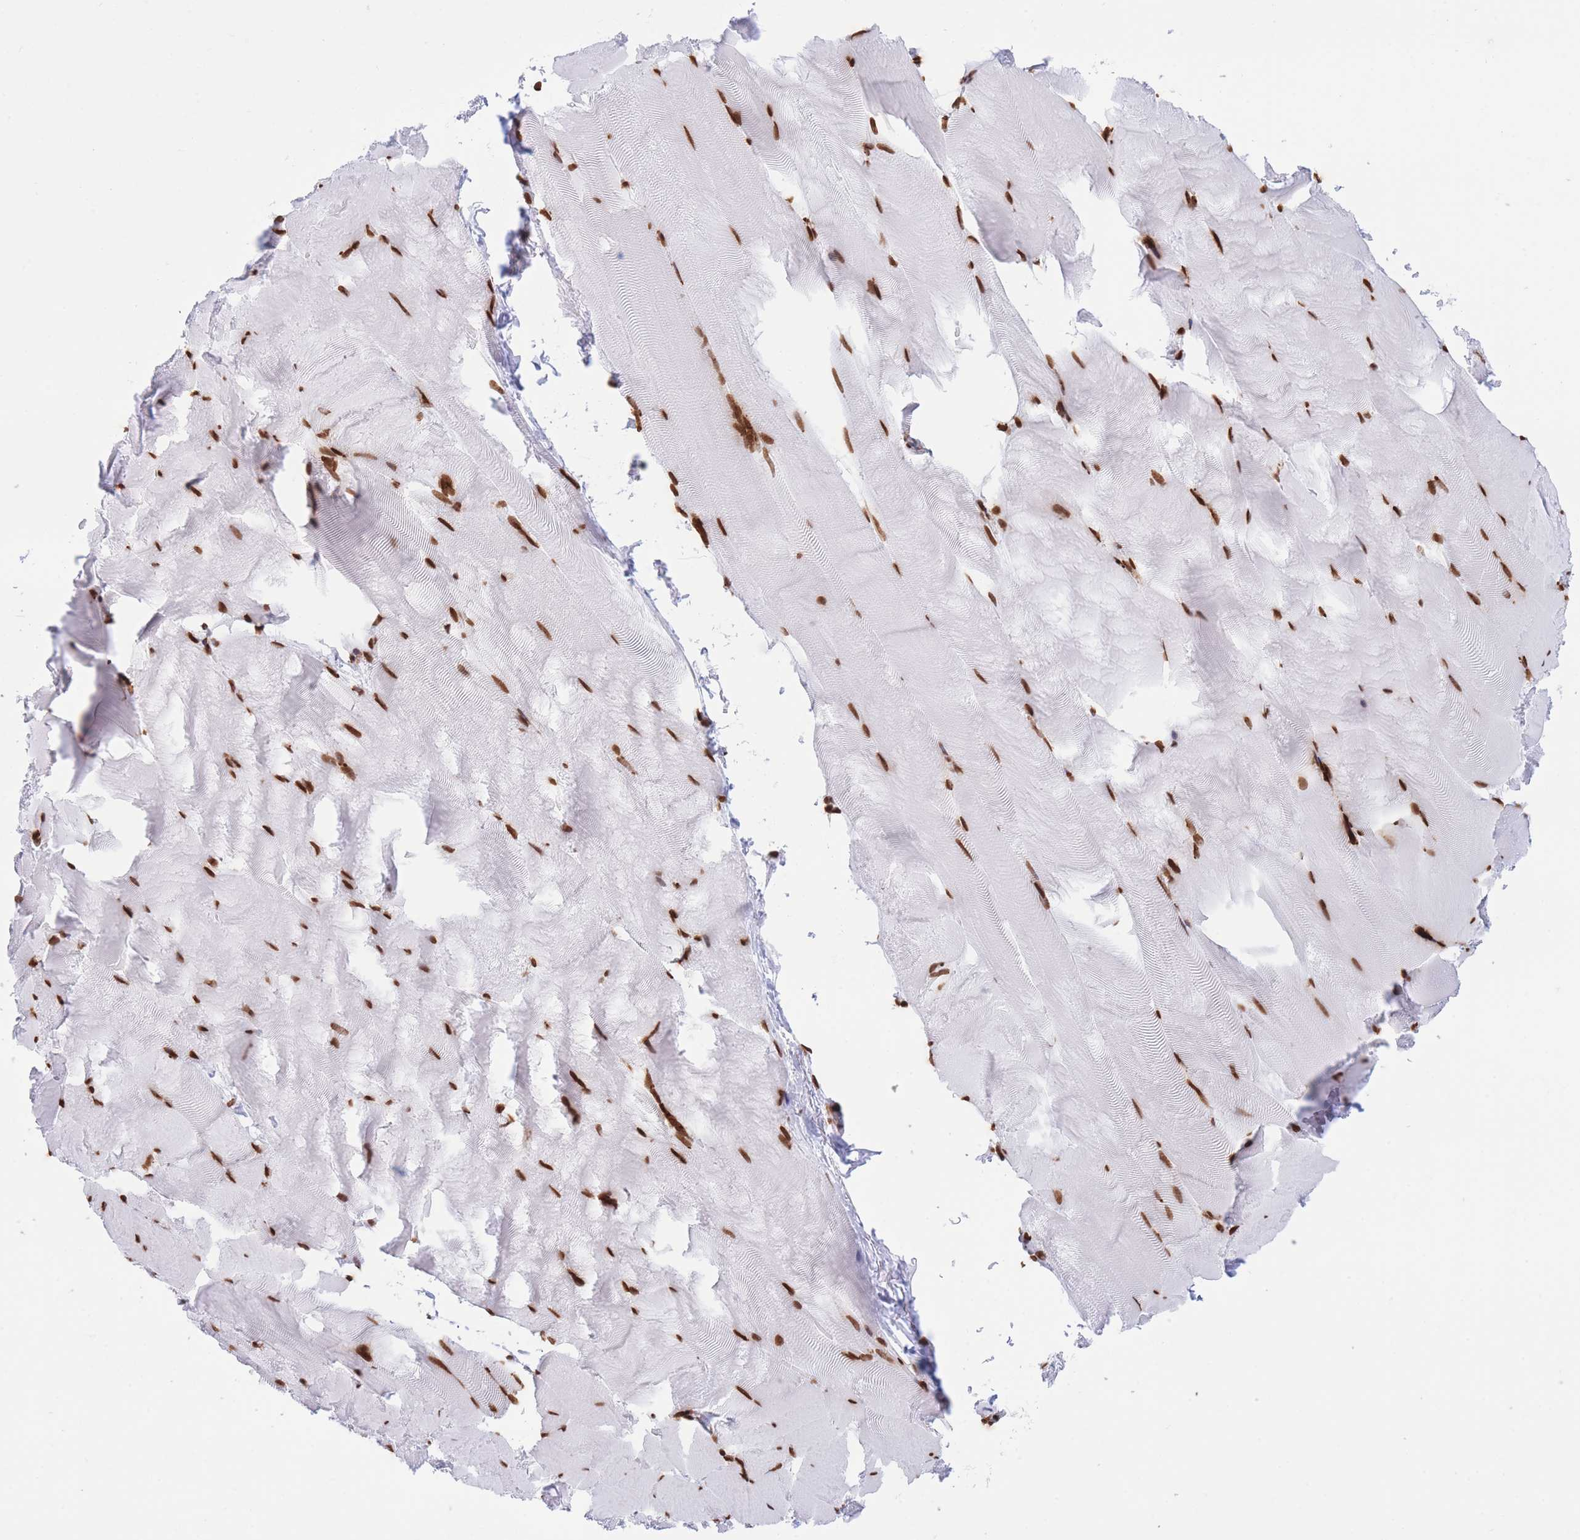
{"staining": {"intensity": "strong", "quantity": ">75%", "location": "nuclear"}, "tissue": "skeletal muscle", "cell_type": "Myocytes", "image_type": "normal", "snomed": [{"axis": "morphology", "description": "Normal tissue, NOS"}, {"axis": "topography", "description": "Skeletal muscle"}], "caption": "The immunohistochemical stain highlights strong nuclear expression in myocytes of benign skeletal muscle.", "gene": "H2BC10", "patient": {"sex": "female", "age": 64}}